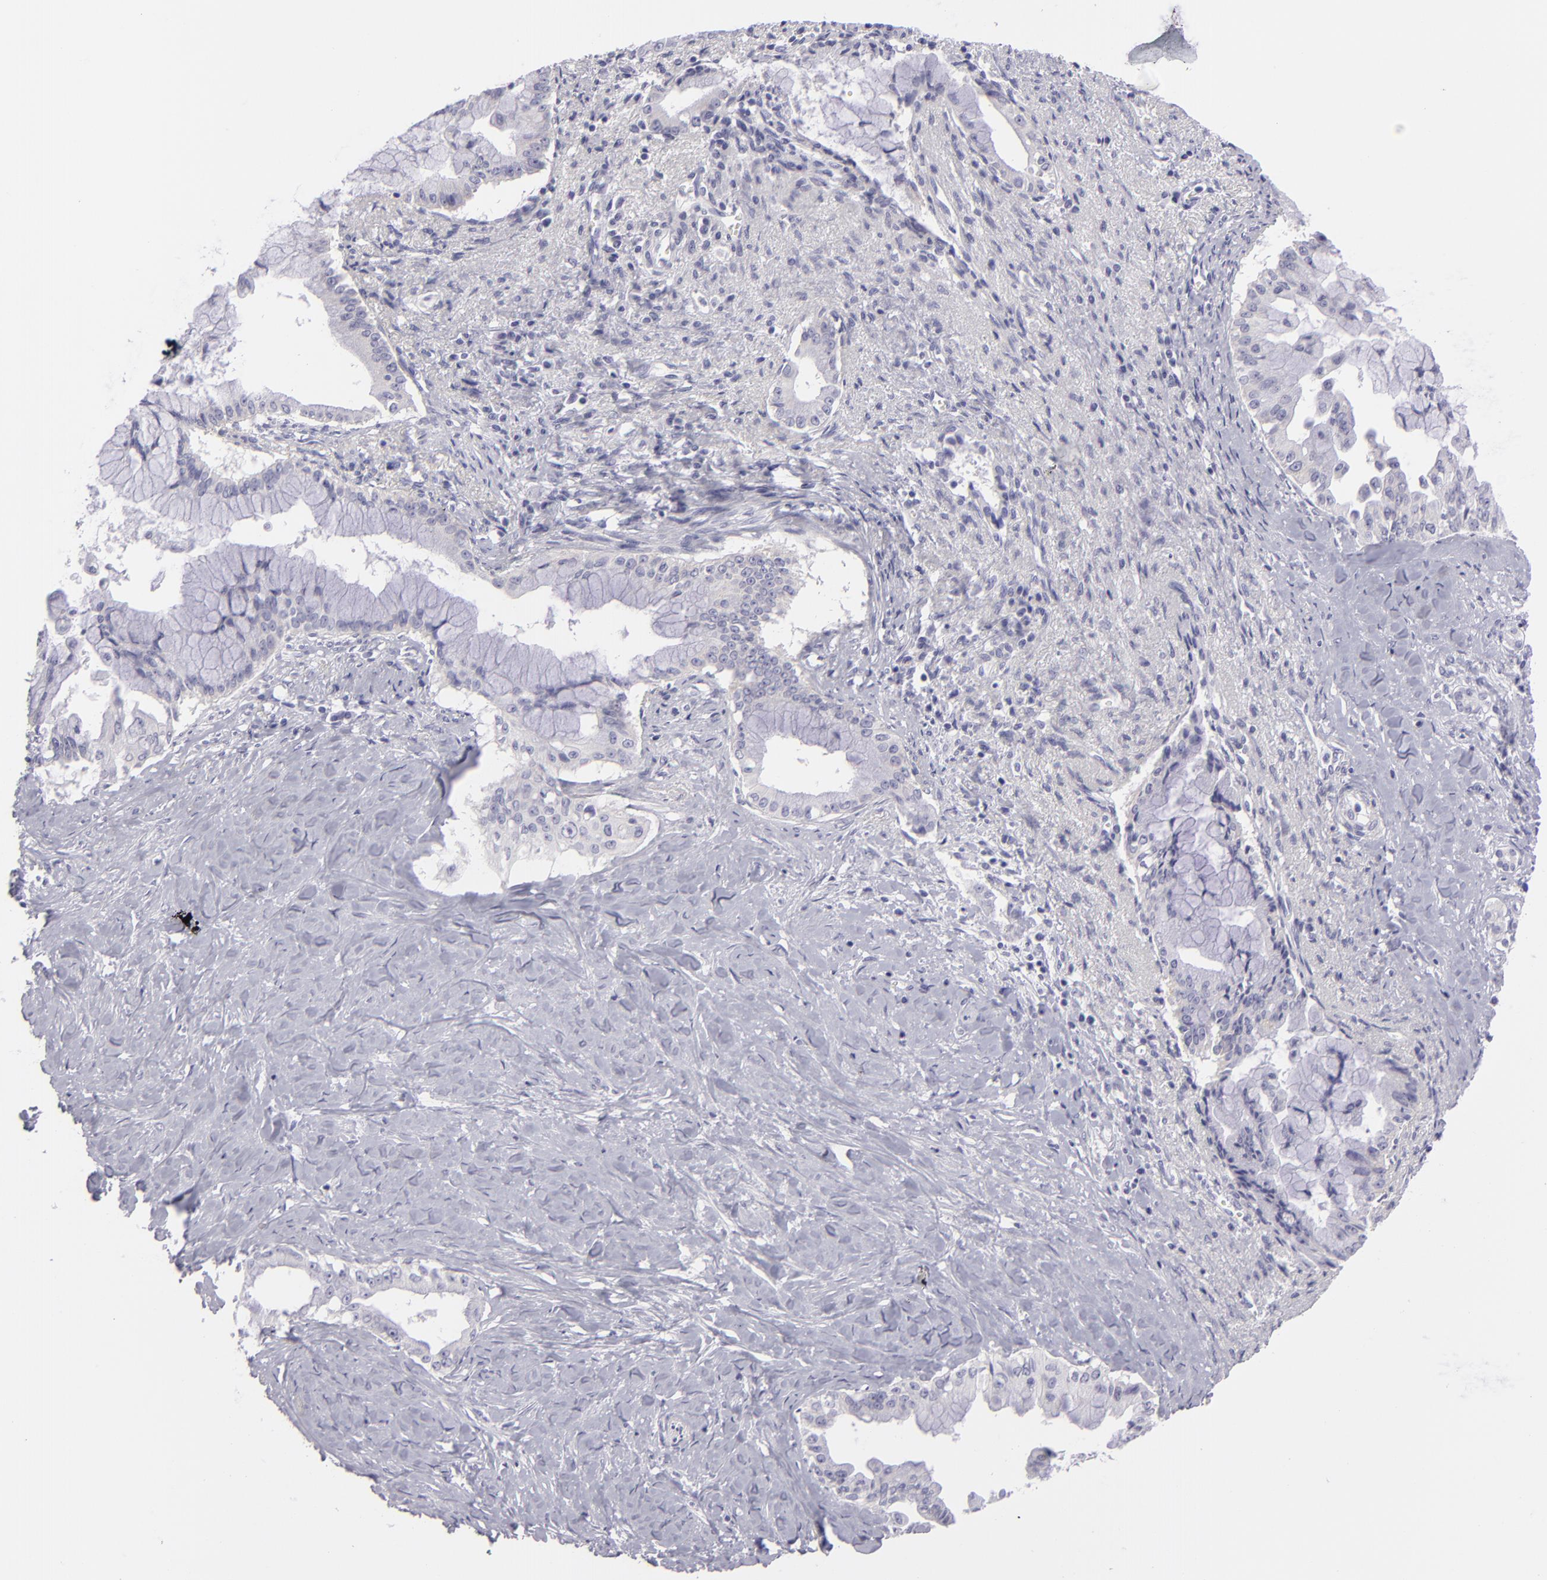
{"staining": {"intensity": "negative", "quantity": "none", "location": "none"}, "tissue": "pancreatic cancer", "cell_type": "Tumor cells", "image_type": "cancer", "snomed": [{"axis": "morphology", "description": "Adenocarcinoma, NOS"}, {"axis": "topography", "description": "Pancreas"}], "caption": "DAB immunohistochemical staining of pancreatic cancer exhibits no significant positivity in tumor cells.", "gene": "DLG4", "patient": {"sex": "male", "age": 59}}